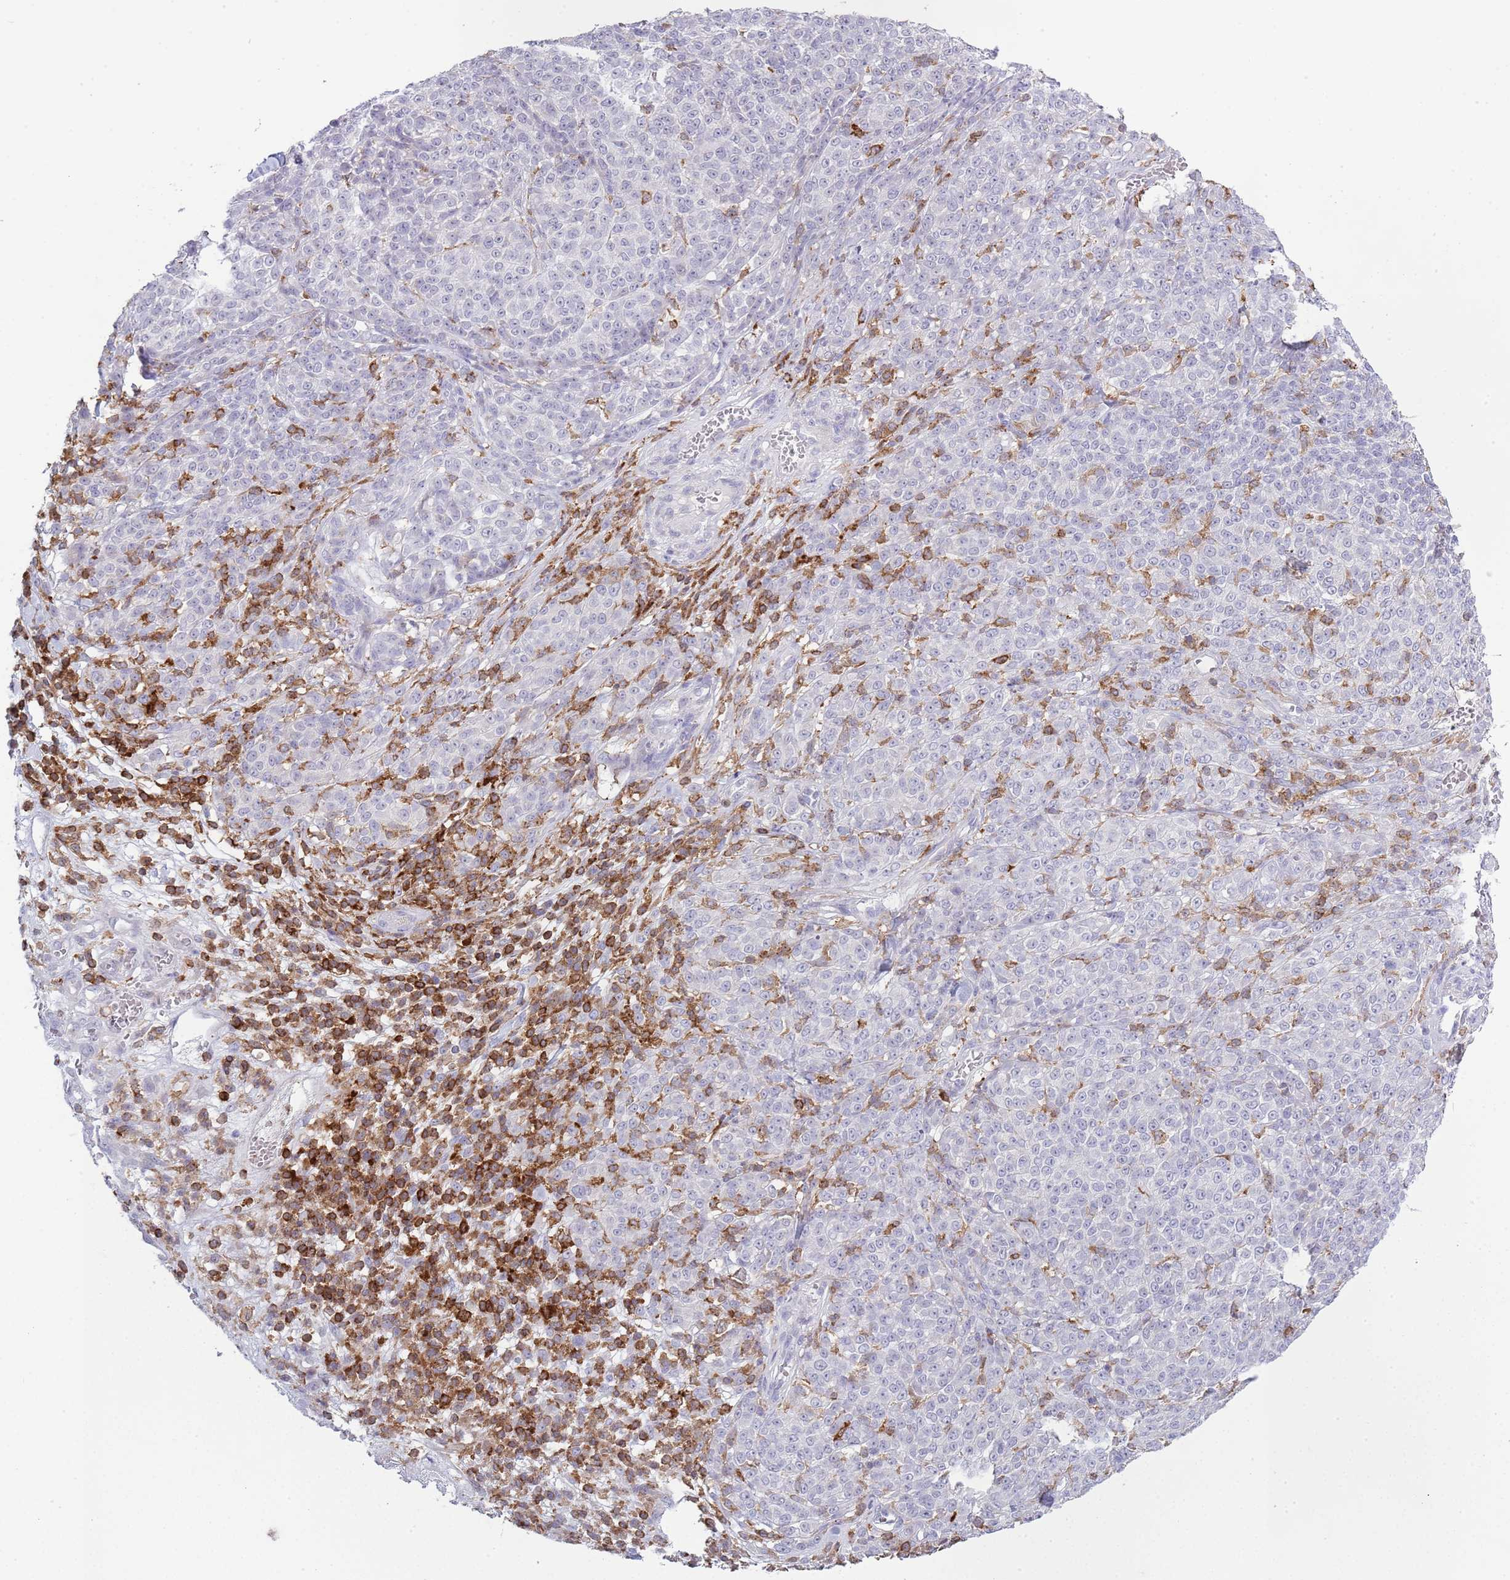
{"staining": {"intensity": "negative", "quantity": "none", "location": "none"}, "tissue": "melanoma", "cell_type": "Tumor cells", "image_type": "cancer", "snomed": [{"axis": "morphology", "description": "Normal tissue, NOS"}, {"axis": "morphology", "description": "Malignant melanoma, NOS"}, {"axis": "topography", "description": "Skin"}], "caption": "A photomicrograph of human melanoma is negative for staining in tumor cells. (Immunohistochemistry (ihc), brightfield microscopy, high magnification).", "gene": "LPXN", "patient": {"sex": "female", "age": 34}}